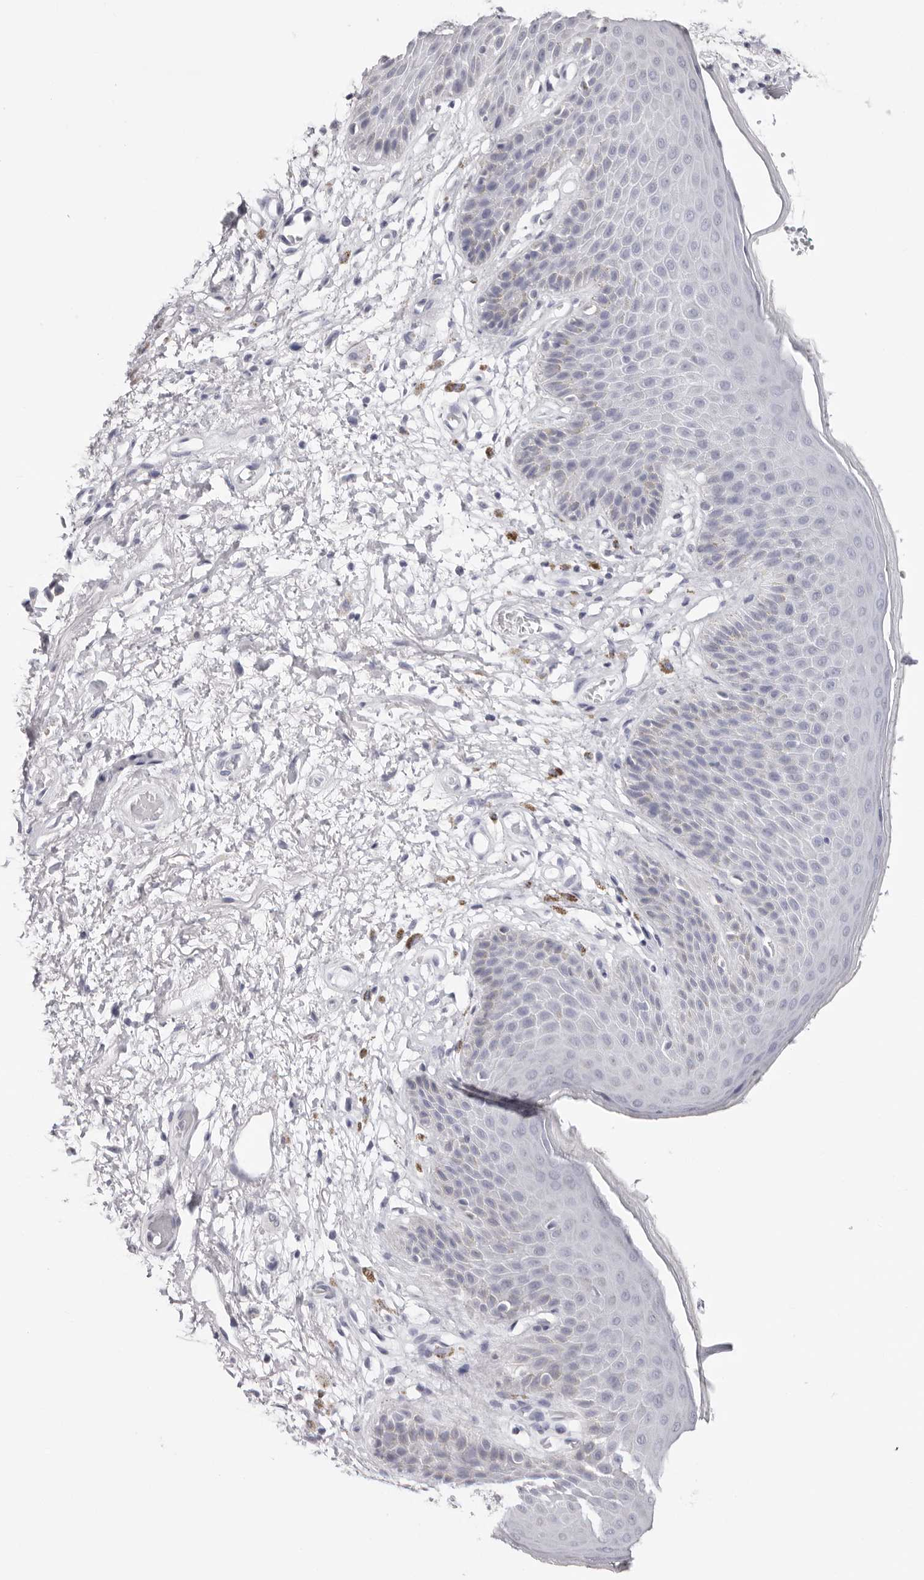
{"staining": {"intensity": "negative", "quantity": "none", "location": "none"}, "tissue": "skin", "cell_type": "Epidermal cells", "image_type": "normal", "snomed": [{"axis": "morphology", "description": "Normal tissue, NOS"}, {"axis": "topography", "description": "Anal"}], "caption": "Immunohistochemistry micrograph of unremarkable skin: skin stained with DAB shows no significant protein expression in epidermal cells.", "gene": "INSL3", "patient": {"sex": "male", "age": 74}}